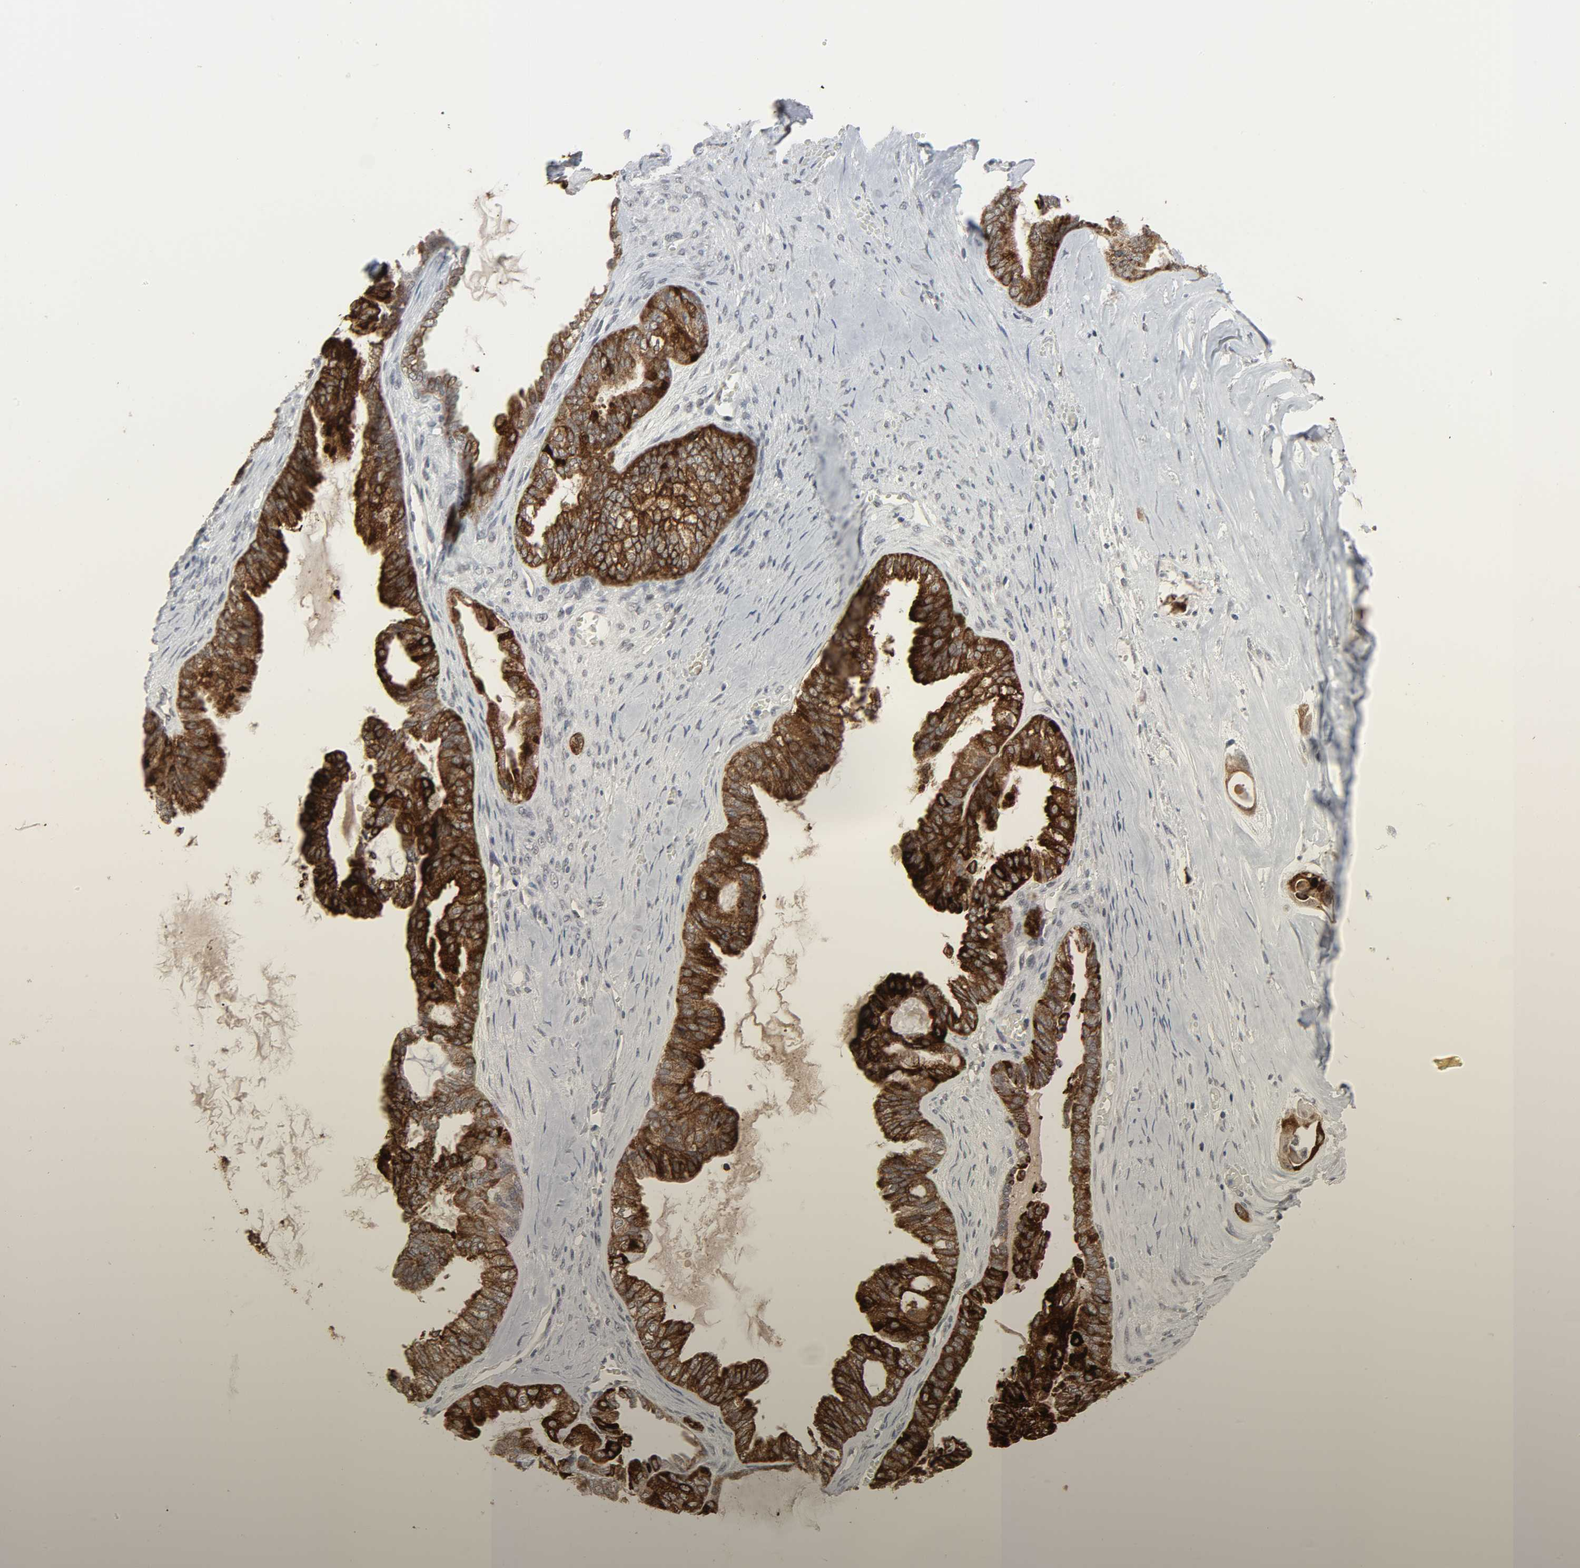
{"staining": {"intensity": "strong", "quantity": ">75%", "location": "cytoplasmic/membranous"}, "tissue": "ovarian cancer", "cell_type": "Tumor cells", "image_type": "cancer", "snomed": [{"axis": "morphology", "description": "Carcinoma, NOS"}, {"axis": "morphology", "description": "Carcinoma, endometroid"}, {"axis": "topography", "description": "Ovary"}], "caption": "The micrograph displays staining of ovarian cancer, revealing strong cytoplasmic/membranous protein staining (brown color) within tumor cells.", "gene": "MUC1", "patient": {"sex": "female", "age": 50}}